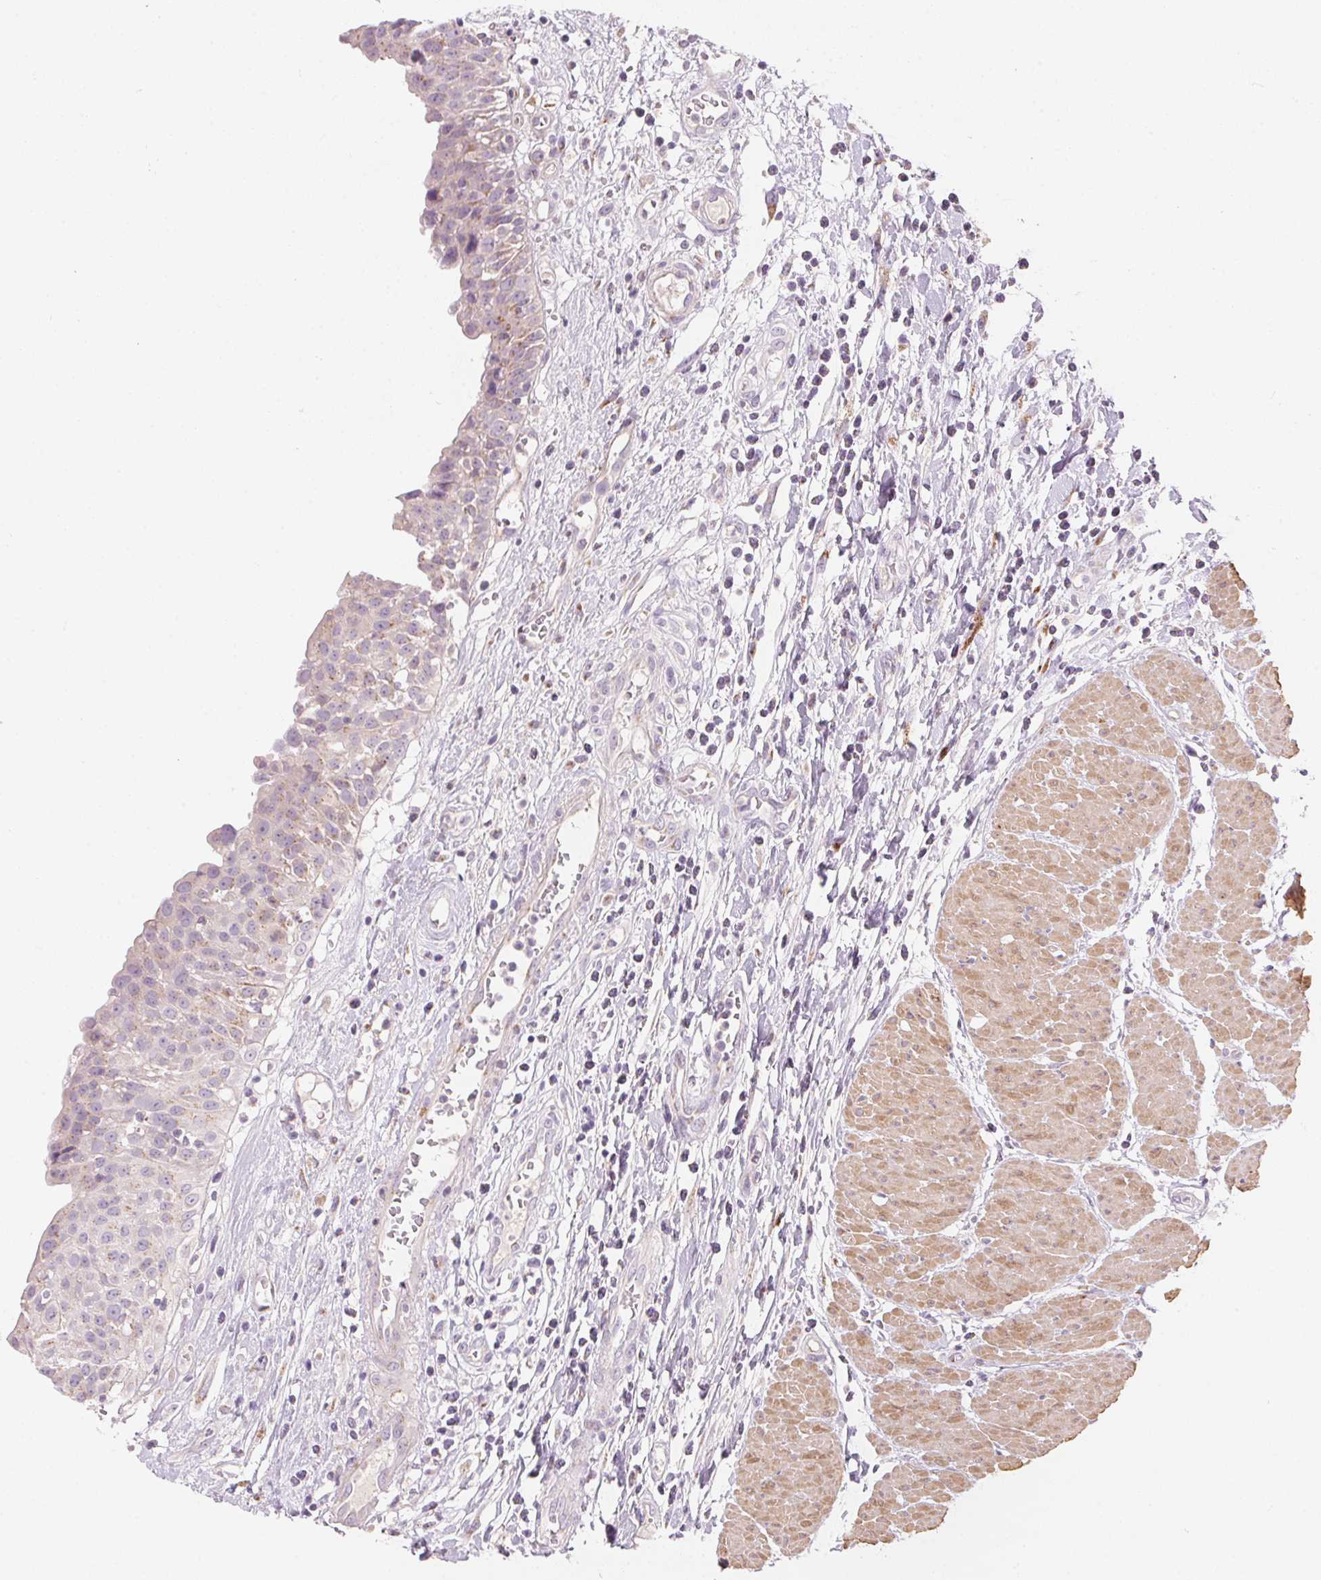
{"staining": {"intensity": "negative", "quantity": "none", "location": "none"}, "tissue": "urinary bladder", "cell_type": "Urothelial cells", "image_type": "normal", "snomed": [{"axis": "morphology", "description": "Normal tissue, NOS"}, {"axis": "topography", "description": "Urinary bladder"}], "caption": "The micrograph shows no significant staining in urothelial cells of urinary bladder.", "gene": "DRAM2", "patient": {"sex": "male", "age": 64}}